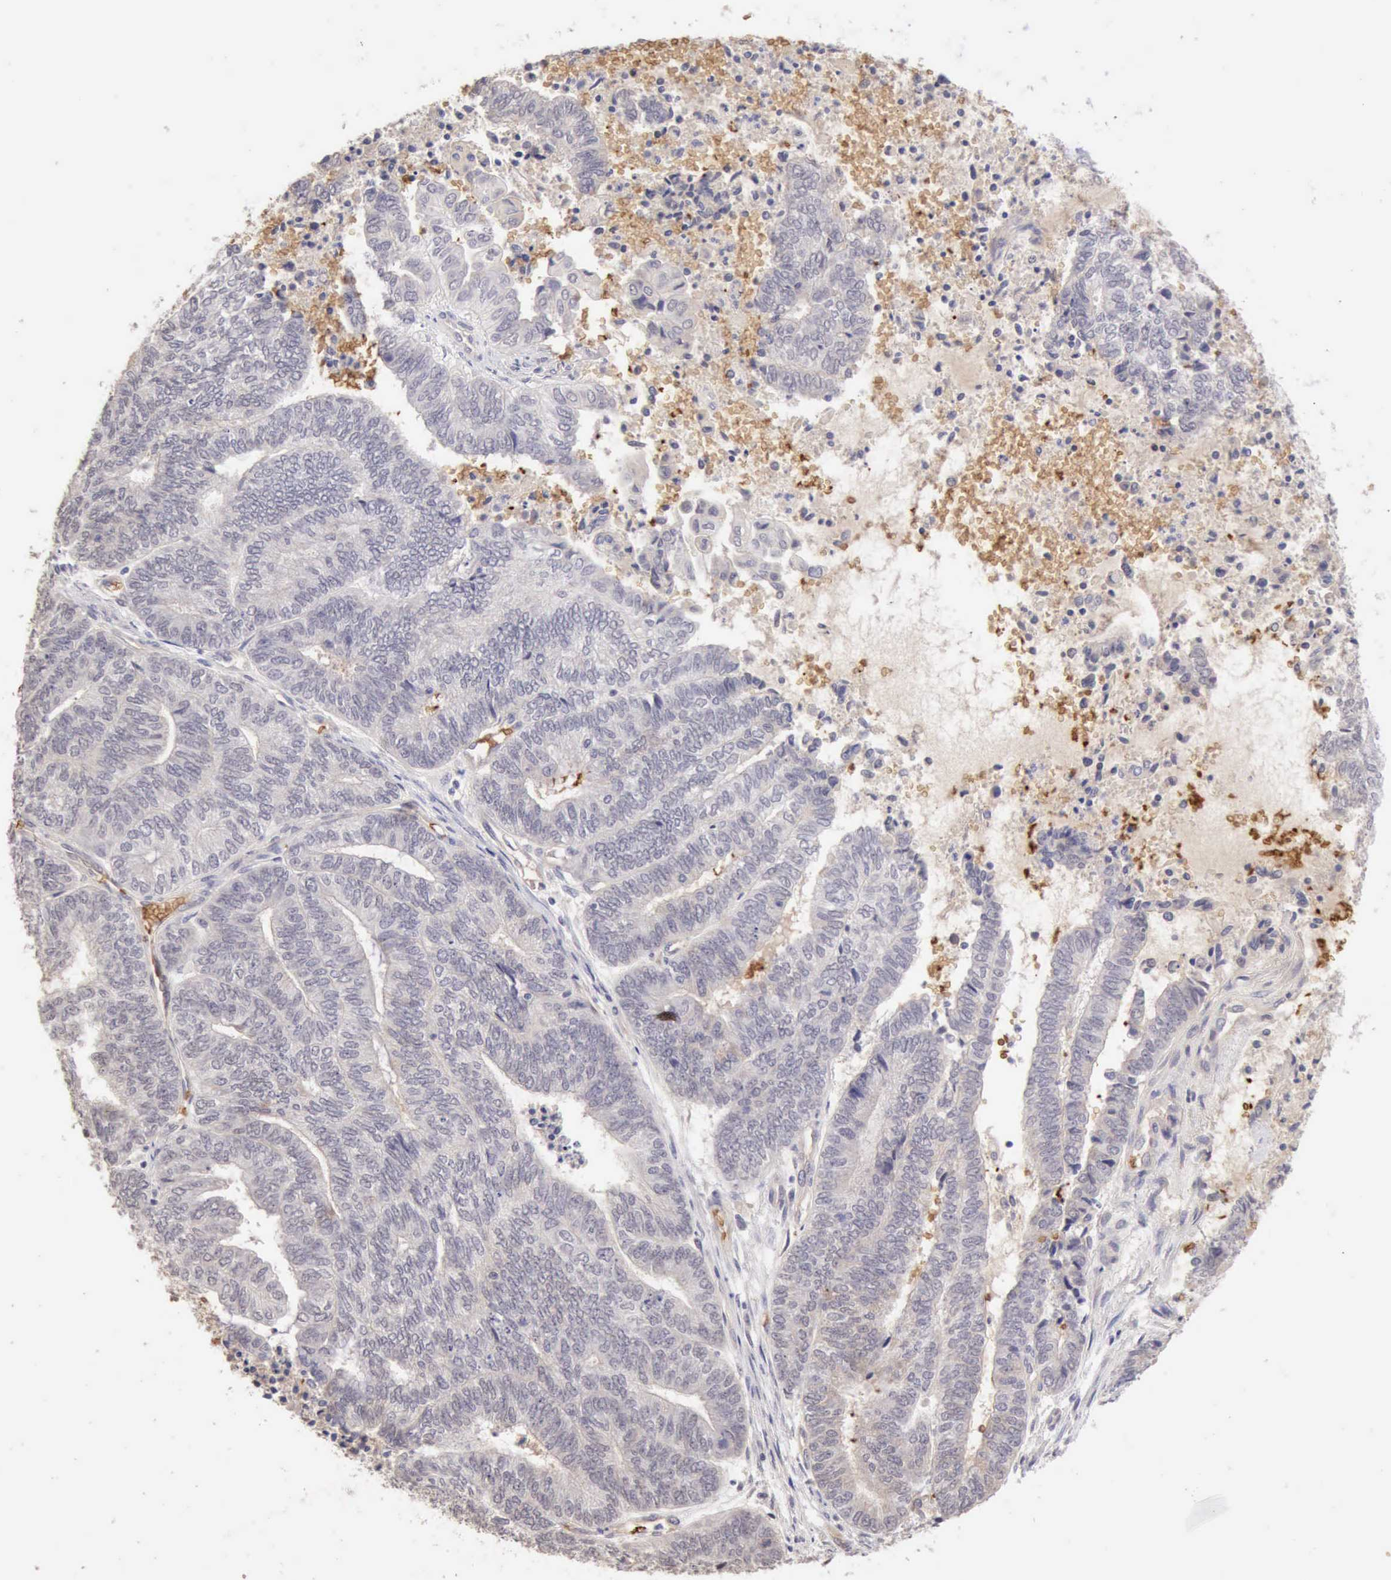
{"staining": {"intensity": "negative", "quantity": "none", "location": "none"}, "tissue": "endometrial cancer", "cell_type": "Tumor cells", "image_type": "cancer", "snomed": [{"axis": "morphology", "description": "Adenocarcinoma, NOS"}, {"axis": "topography", "description": "Uterus"}, {"axis": "topography", "description": "Endometrium"}], "caption": "Endometrial cancer was stained to show a protein in brown. There is no significant staining in tumor cells. (DAB (3,3'-diaminobenzidine) immunohistochemistry, high magnification).", "gene": "CFI", "patient": {"sex": "female", "age": 70}}